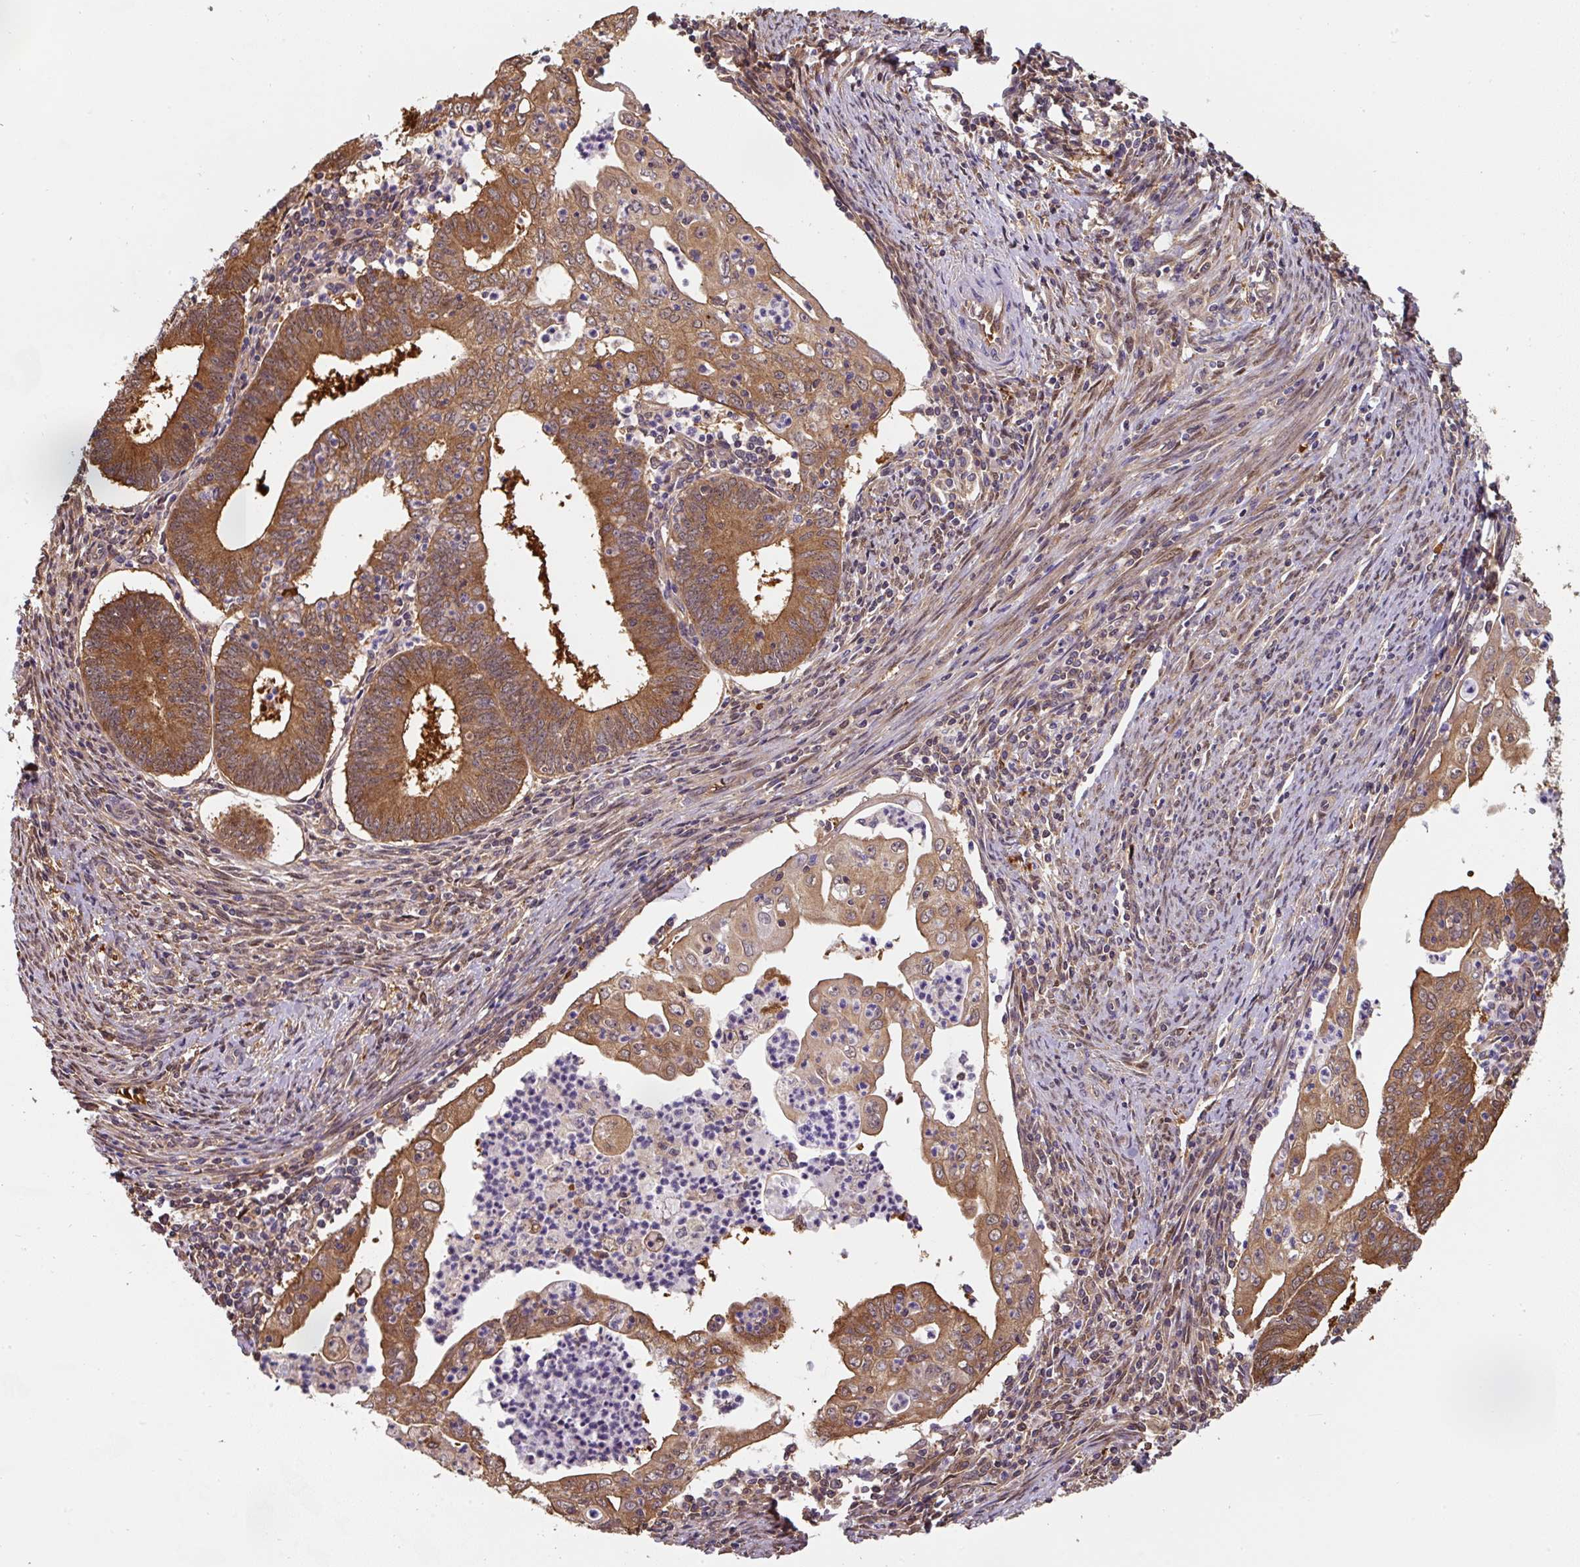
{"staining": {"intensity": "strong", "quantity": ">75%", "location": "cytoplasmic/membranous"}, "tissue": "endometrial cancer", "cell_type": "Tumor cells", "image_type": "cancer", "snomed": [{"axis": "morphology", "description": "Adenocarcinoma, NOS"}, {"axis": "topography", "description": "Endometrium"}], "caption": "The immunohistochemical stain highlights strong cytoplasmic/membranous staining in tumor cells of endometrial cancer (adenocarcinoma) tissue.", "gene": "ST13", "patient": {"sex": "female", "age": 60}}